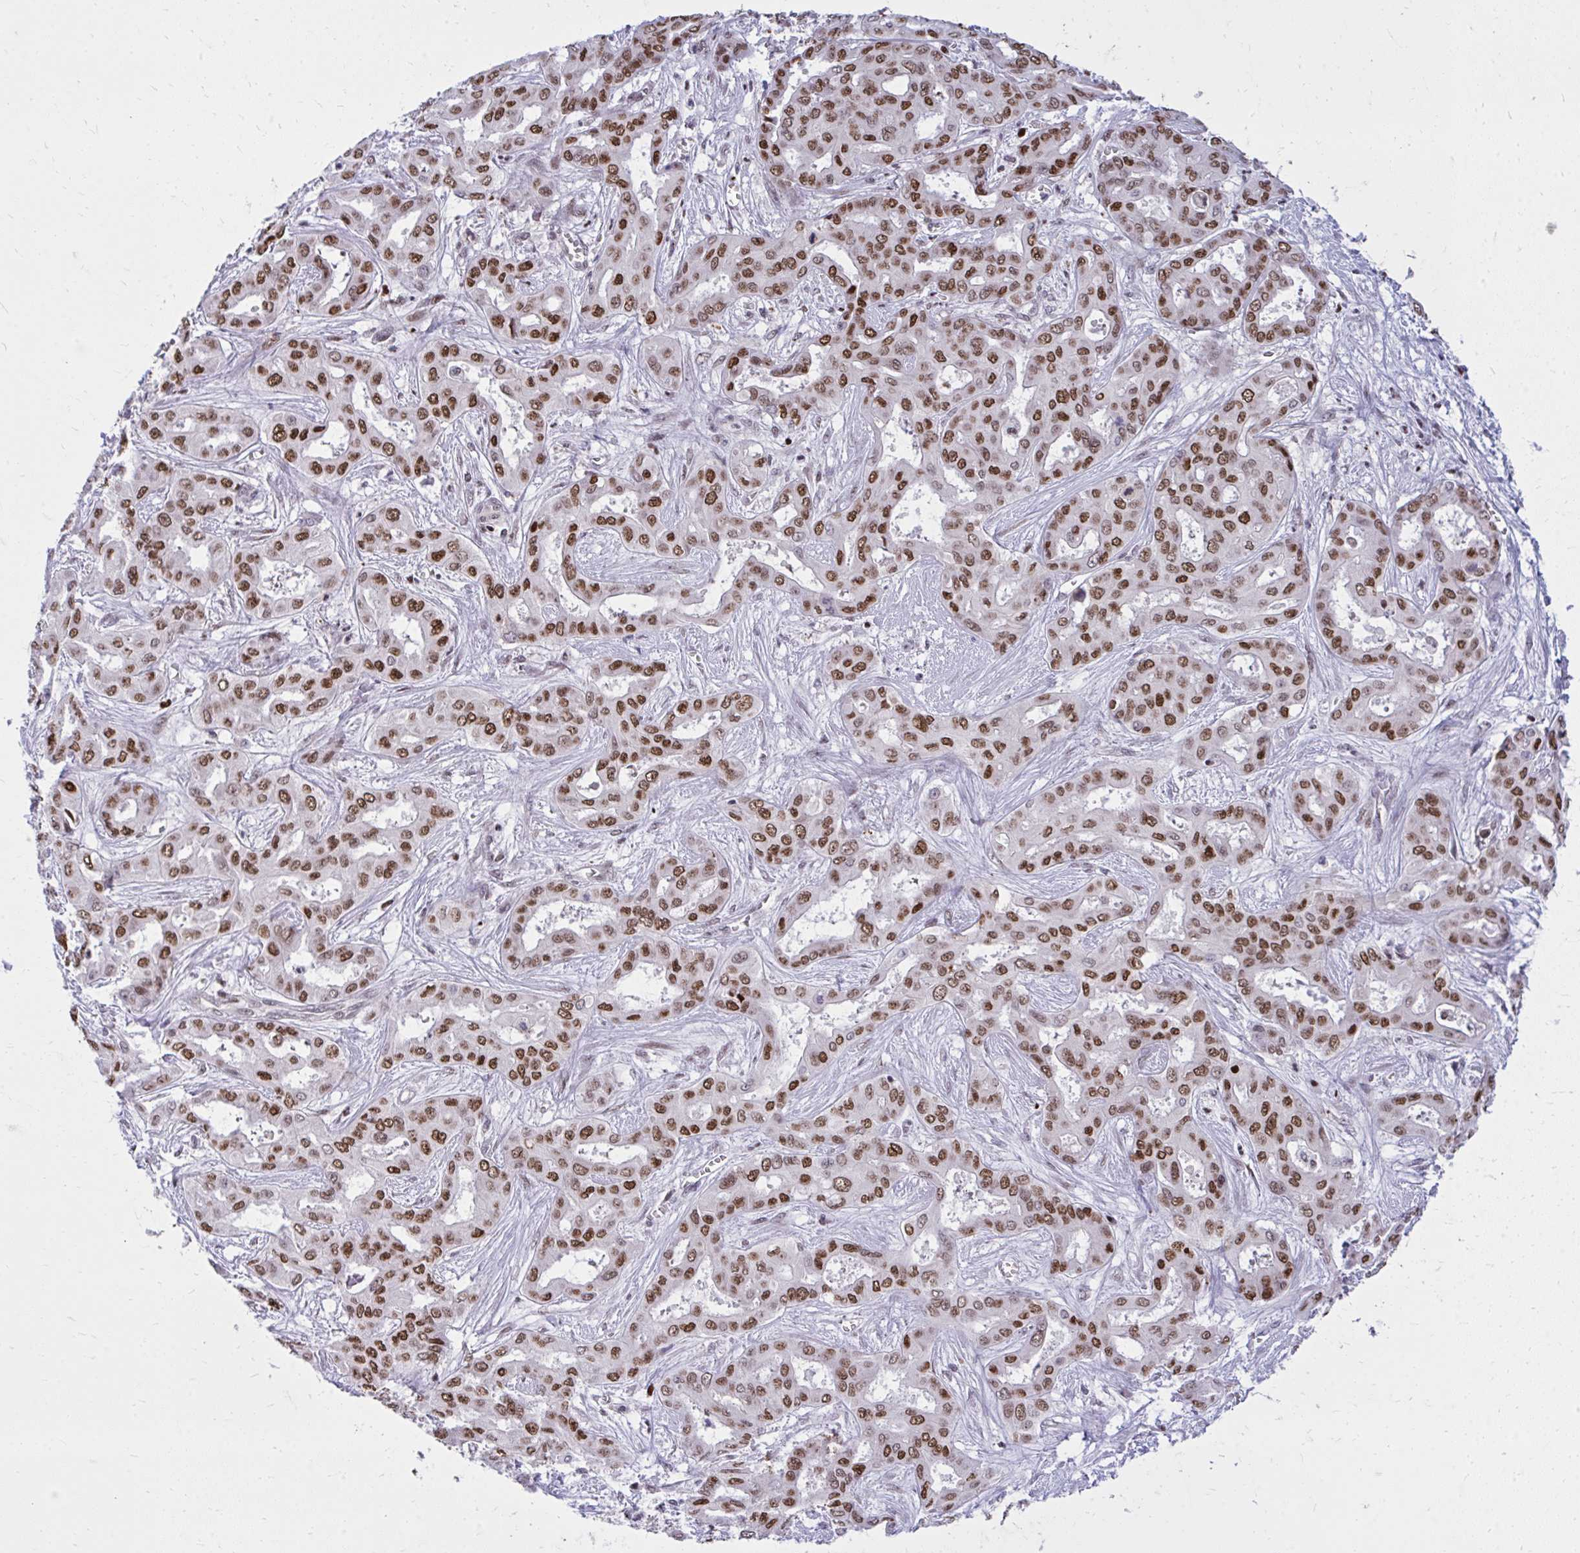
{"staining": {"intensity": "moderate", "quantity": ">75%", "location": "nuclear"}, "tissue": "liver cancer", "cell_type": "Tumor cells", "image_type": "cancer", "snomed": [{"axis": "morphology", "description": "Cholangiocarcinoma"}, {"axis": "topography", "description": "Liver"}], "caption": "The immunohistochemical stain labels moderate nuclear expression in tumor cells of liver cancer (cholangiocarcinoma) tissue. Using DAB (brown) and hematoxylin (blue) stains, captured at high magnification using brightfield microscopy.", "gene": "C14orf39", "patient": {"sex": "female", "age": 64}}